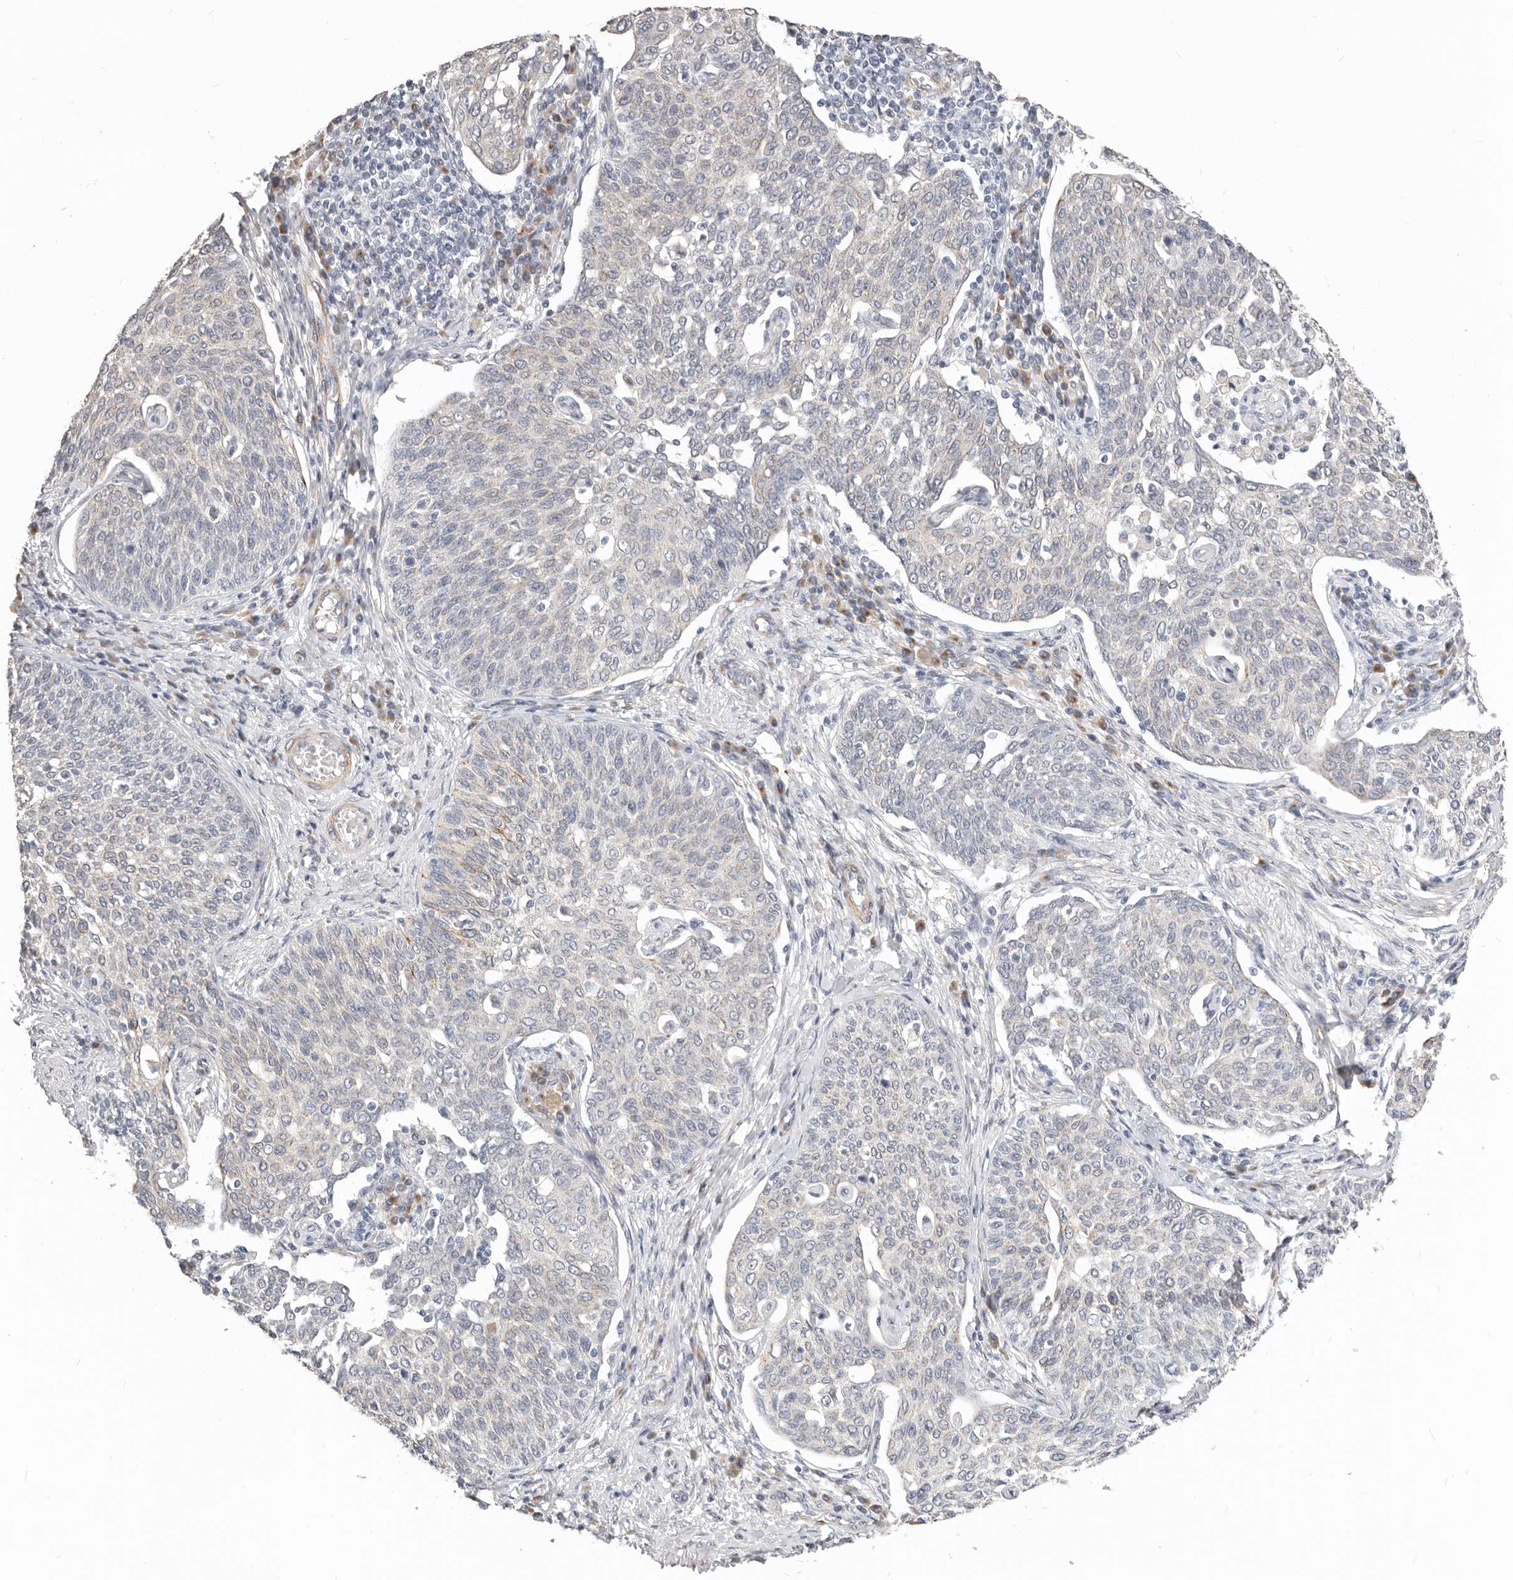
{"staining": {"intensity": "negative", "quantity": "none", "location": "none"}, "tissue": "cervical cancer", "cell_type": "Tumor cells", "image_type": "cancer", "snomed": [{"axis": "morphology", "description": "Squamous cell carcinoma, NOS"}, {"axis": "topography", "description": "Cervix"}], "caption": "Protein analysis of cervical cancer shows no significant staining in tumor cells.", "gene": "RABAC1", "patient": {"sex": "female", "age": 34}}